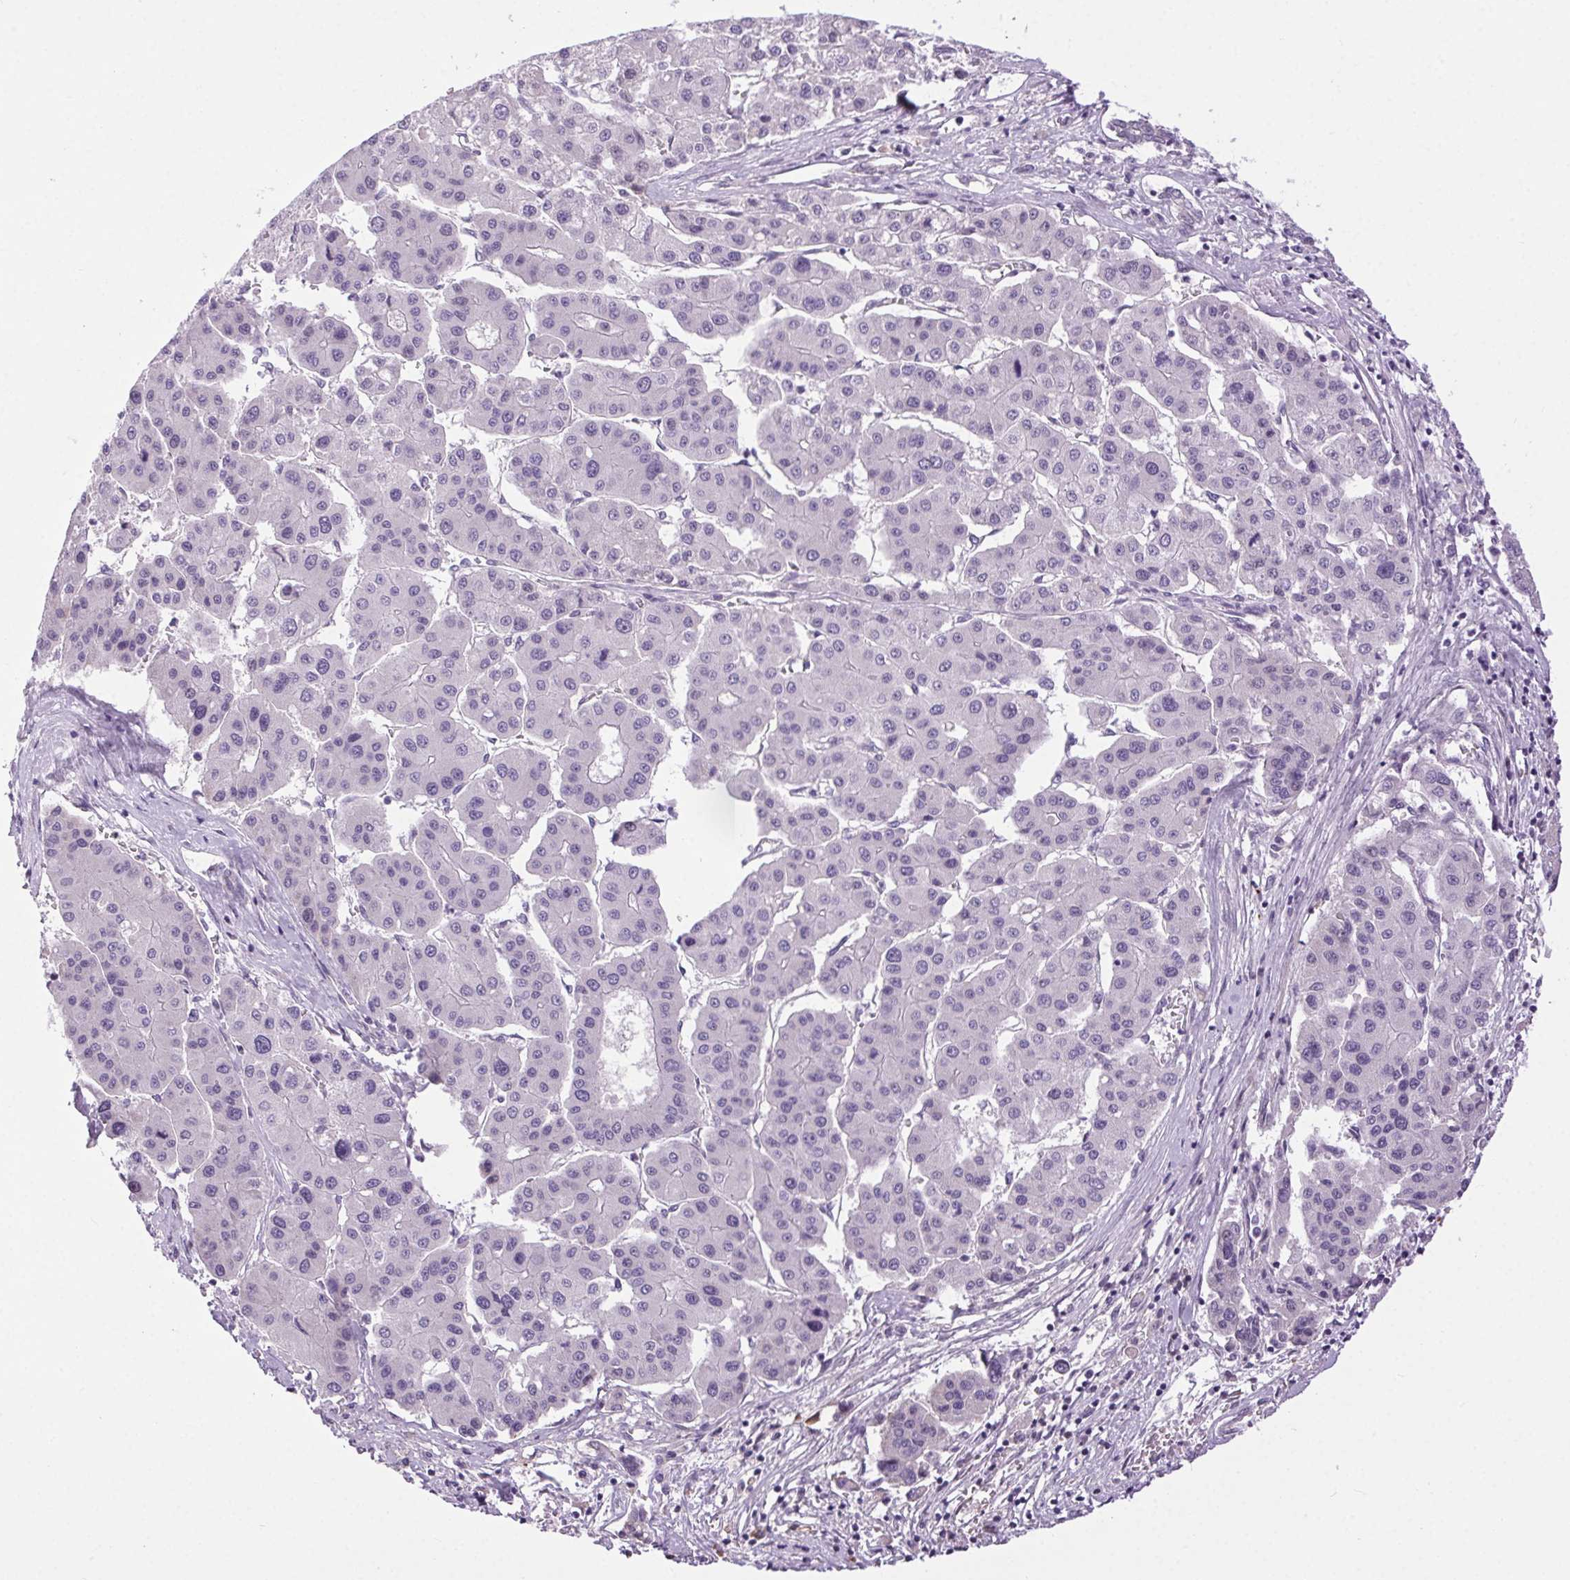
{"staining": {"intensity": "negative", "quantity": "none", "location": "none"}, "tissue": "liver cancer", "cell_type": "Tumor cells", "image_type": "cancer", "snomed": [{"axis": "morphology", "description": "Carcinoma, Hepatocellular, NOS"}, {"axis": "topography", "description": "Liver"}], "caption": "Immunohistochemical staining of human liver hepatocellular carcinoma demonstrates no significant positivity in tumor cells. Brightfield microscopy of immunohistochemistry (IHC) stained with DAB (3,3'-diaminobenzidine) (brown) and hematoxylin (blue), captured at high magnification.", "gene": "SYT11", "patient": {"sex": "male", "age": 73}}